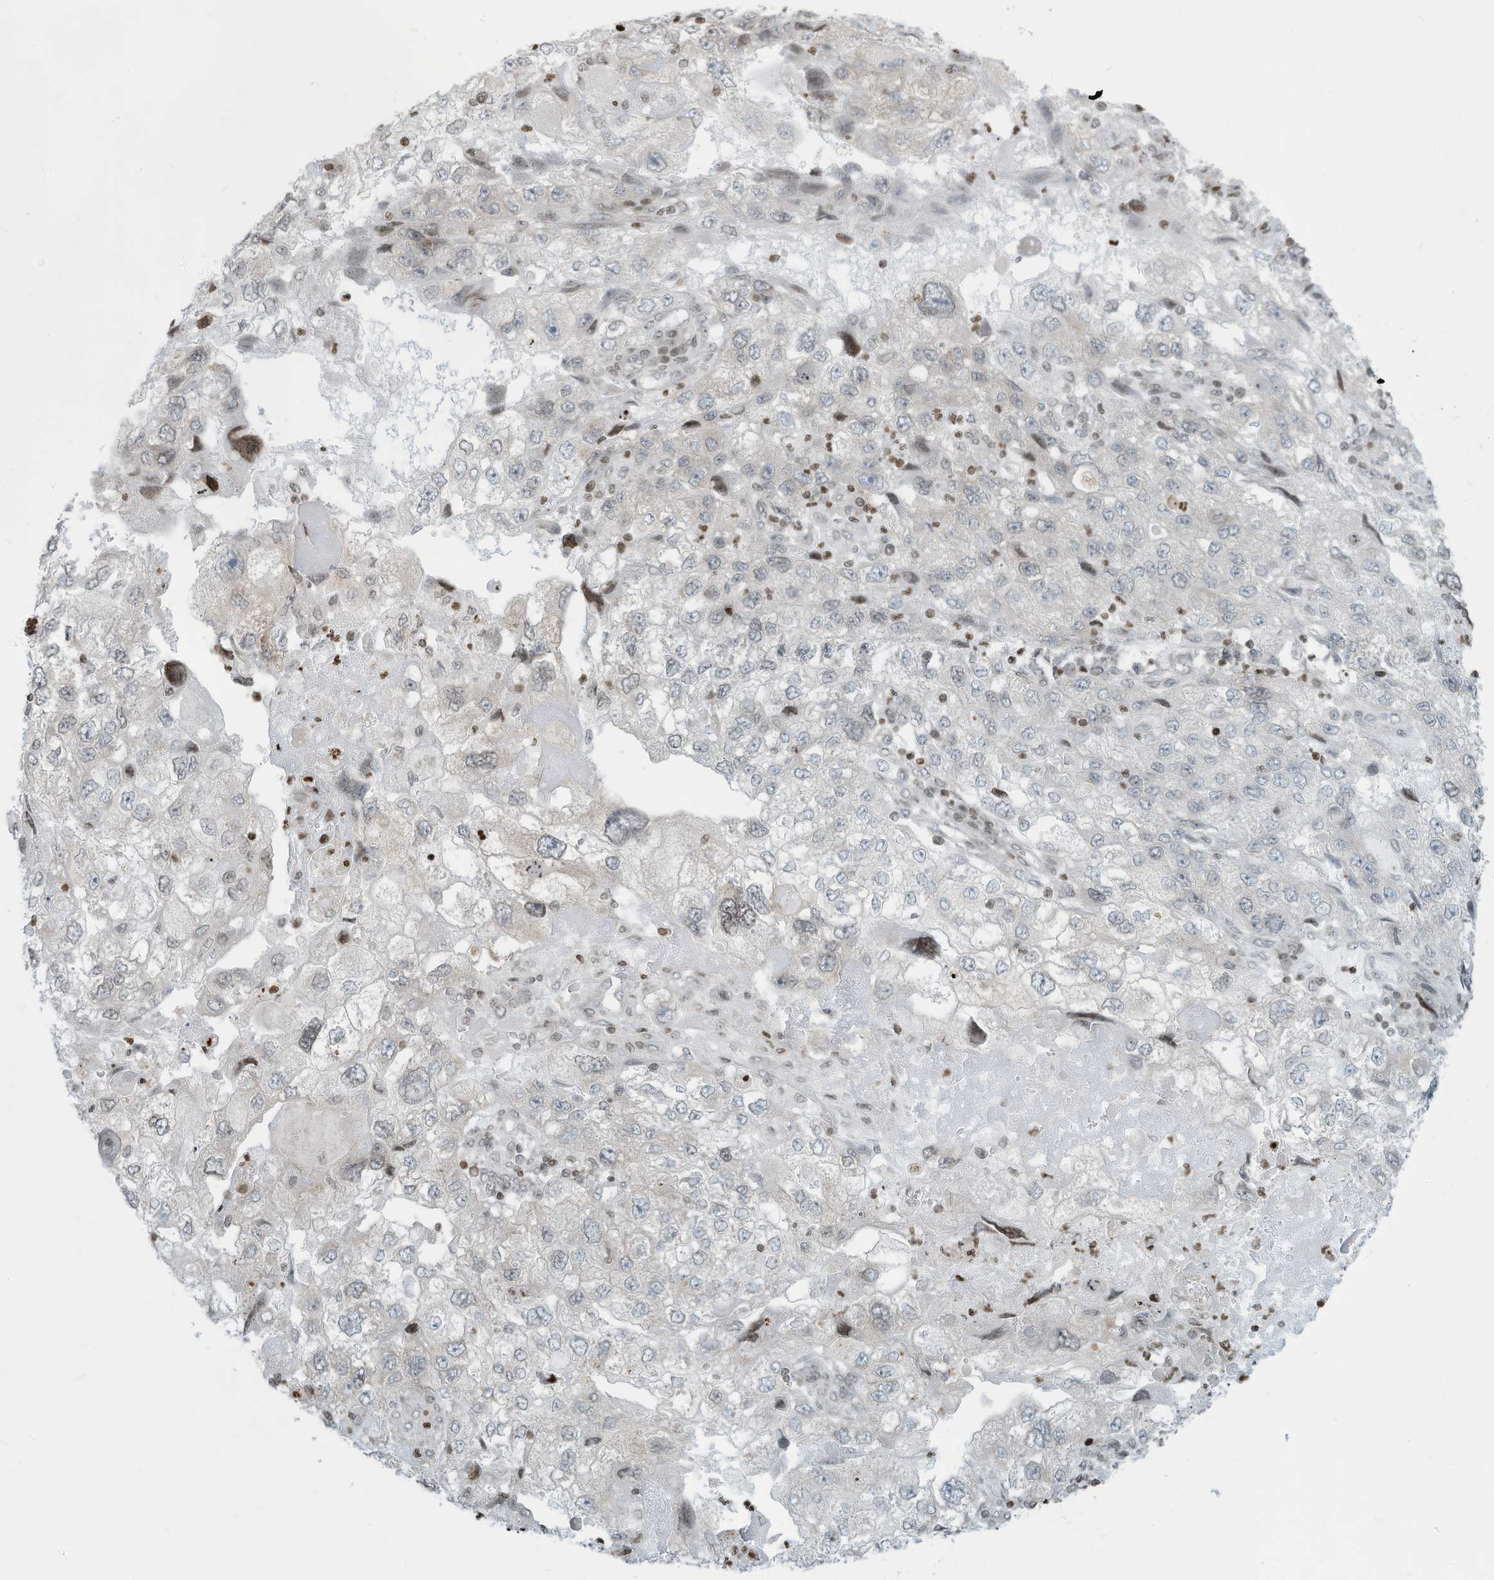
{"staining": {"intensity": "negative", "quantity": "none", "location": "none"}, "tissue": "endometrial cancer", "cell_type": "Tumor cells", "image_type": "cancer", "snomed": [{"axis": "morphology", "description": "Adenocarcinoma, NOS"}, {"axis": "topography", "description": "Endometrium"}], "caption": "This is an IHC micrograph of human endometrial cancer (adenocarcinoma). There is no staining in tumor cells.", "gene": "ADI1", "patient": {"sex": "female", "age": 49}}